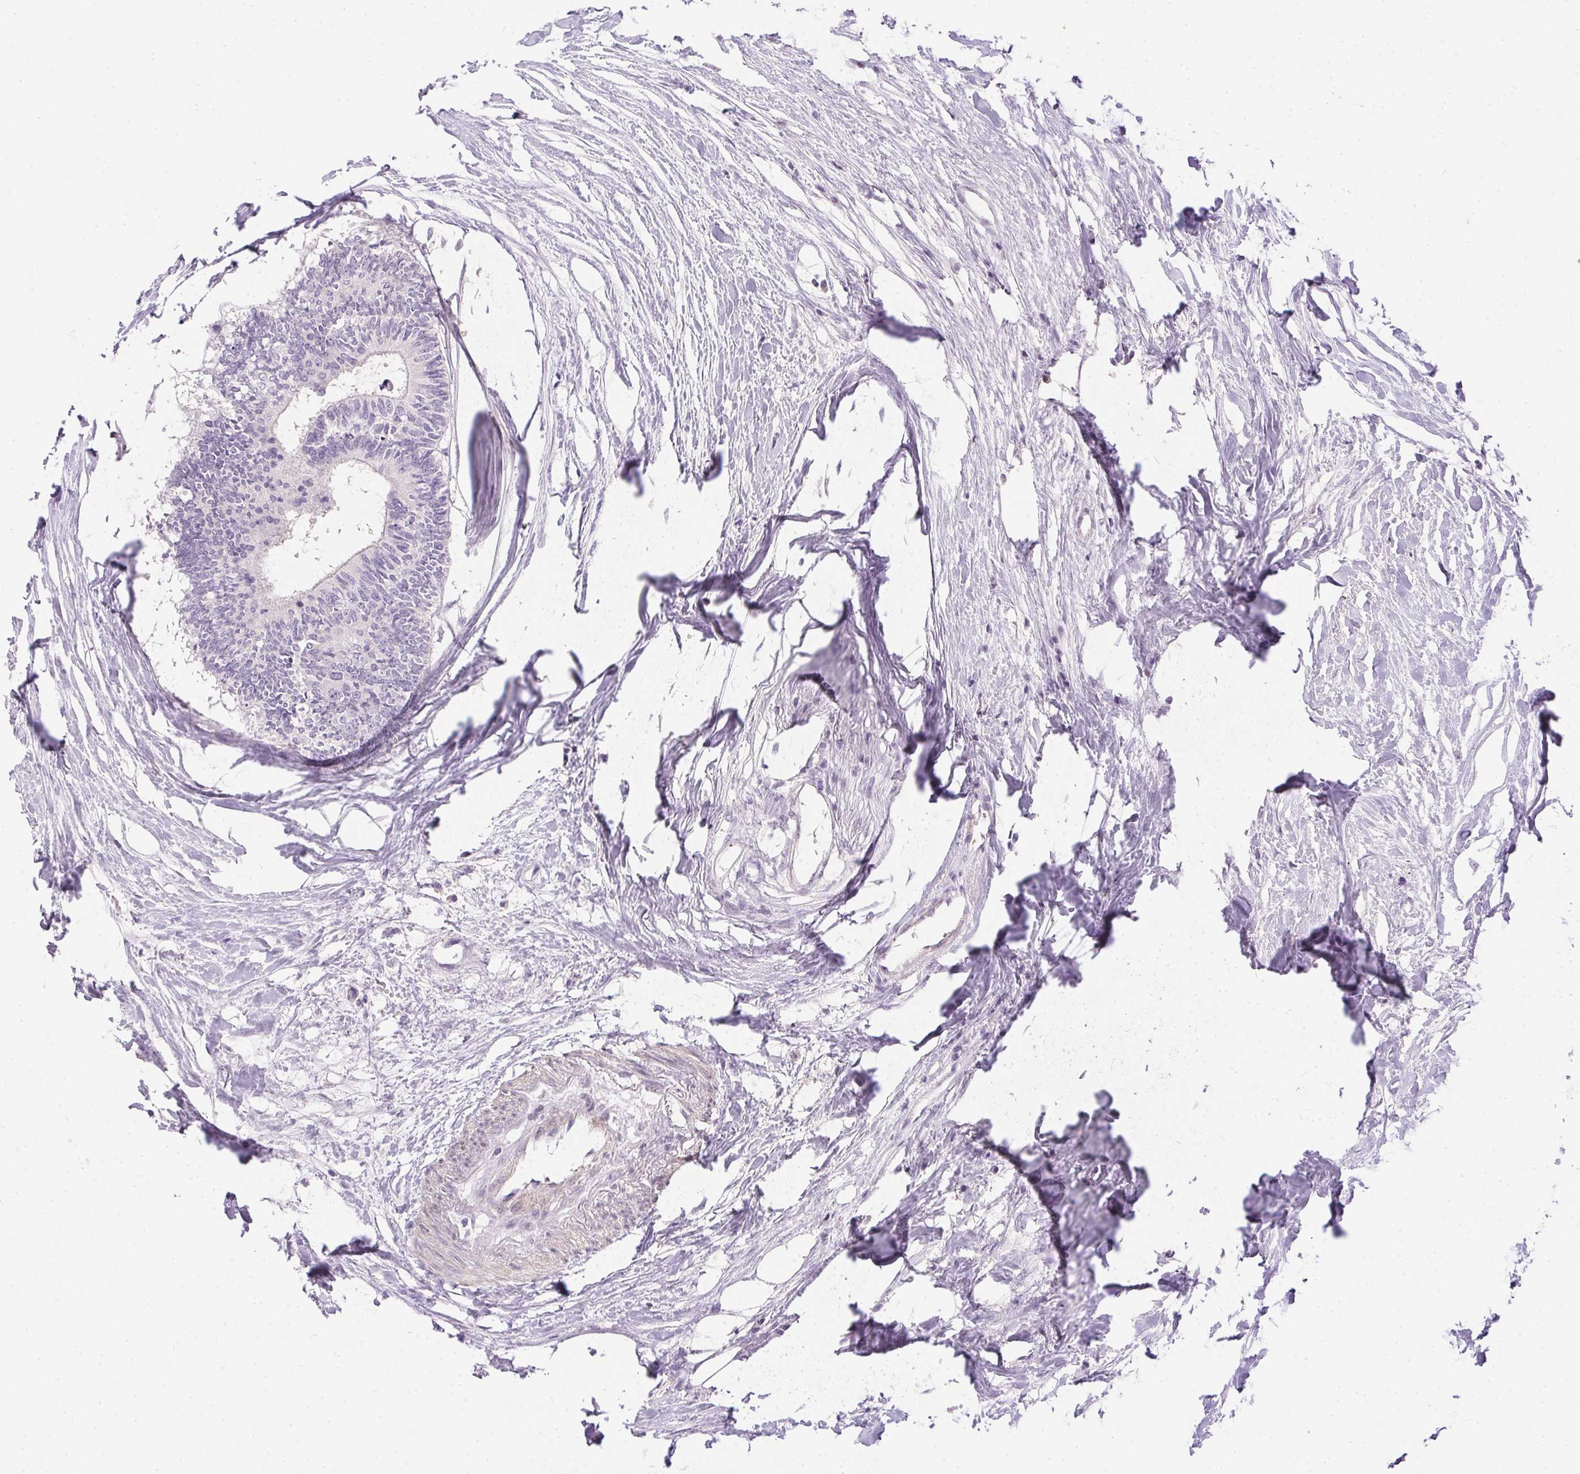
{"staining": {"intensity": "negative", "quantity": "none", "location": "none"}, "tissue": "colorectal cancer", "cell_type": "Tumor cells", "image_type": "cancer", "snomed": [{"axis": "morphology", "description": "Adenocarcinoma, NOS"}, {"axis": "topography", "description": "Colon"}, {"axis": "topography", "description": "Rectum"}], "caption": "Tumor cells show no significant protein positivity in colorectal adenocarcinoma.", "gene": "PRL", "patient": {"sex": "male", "age": 57}}